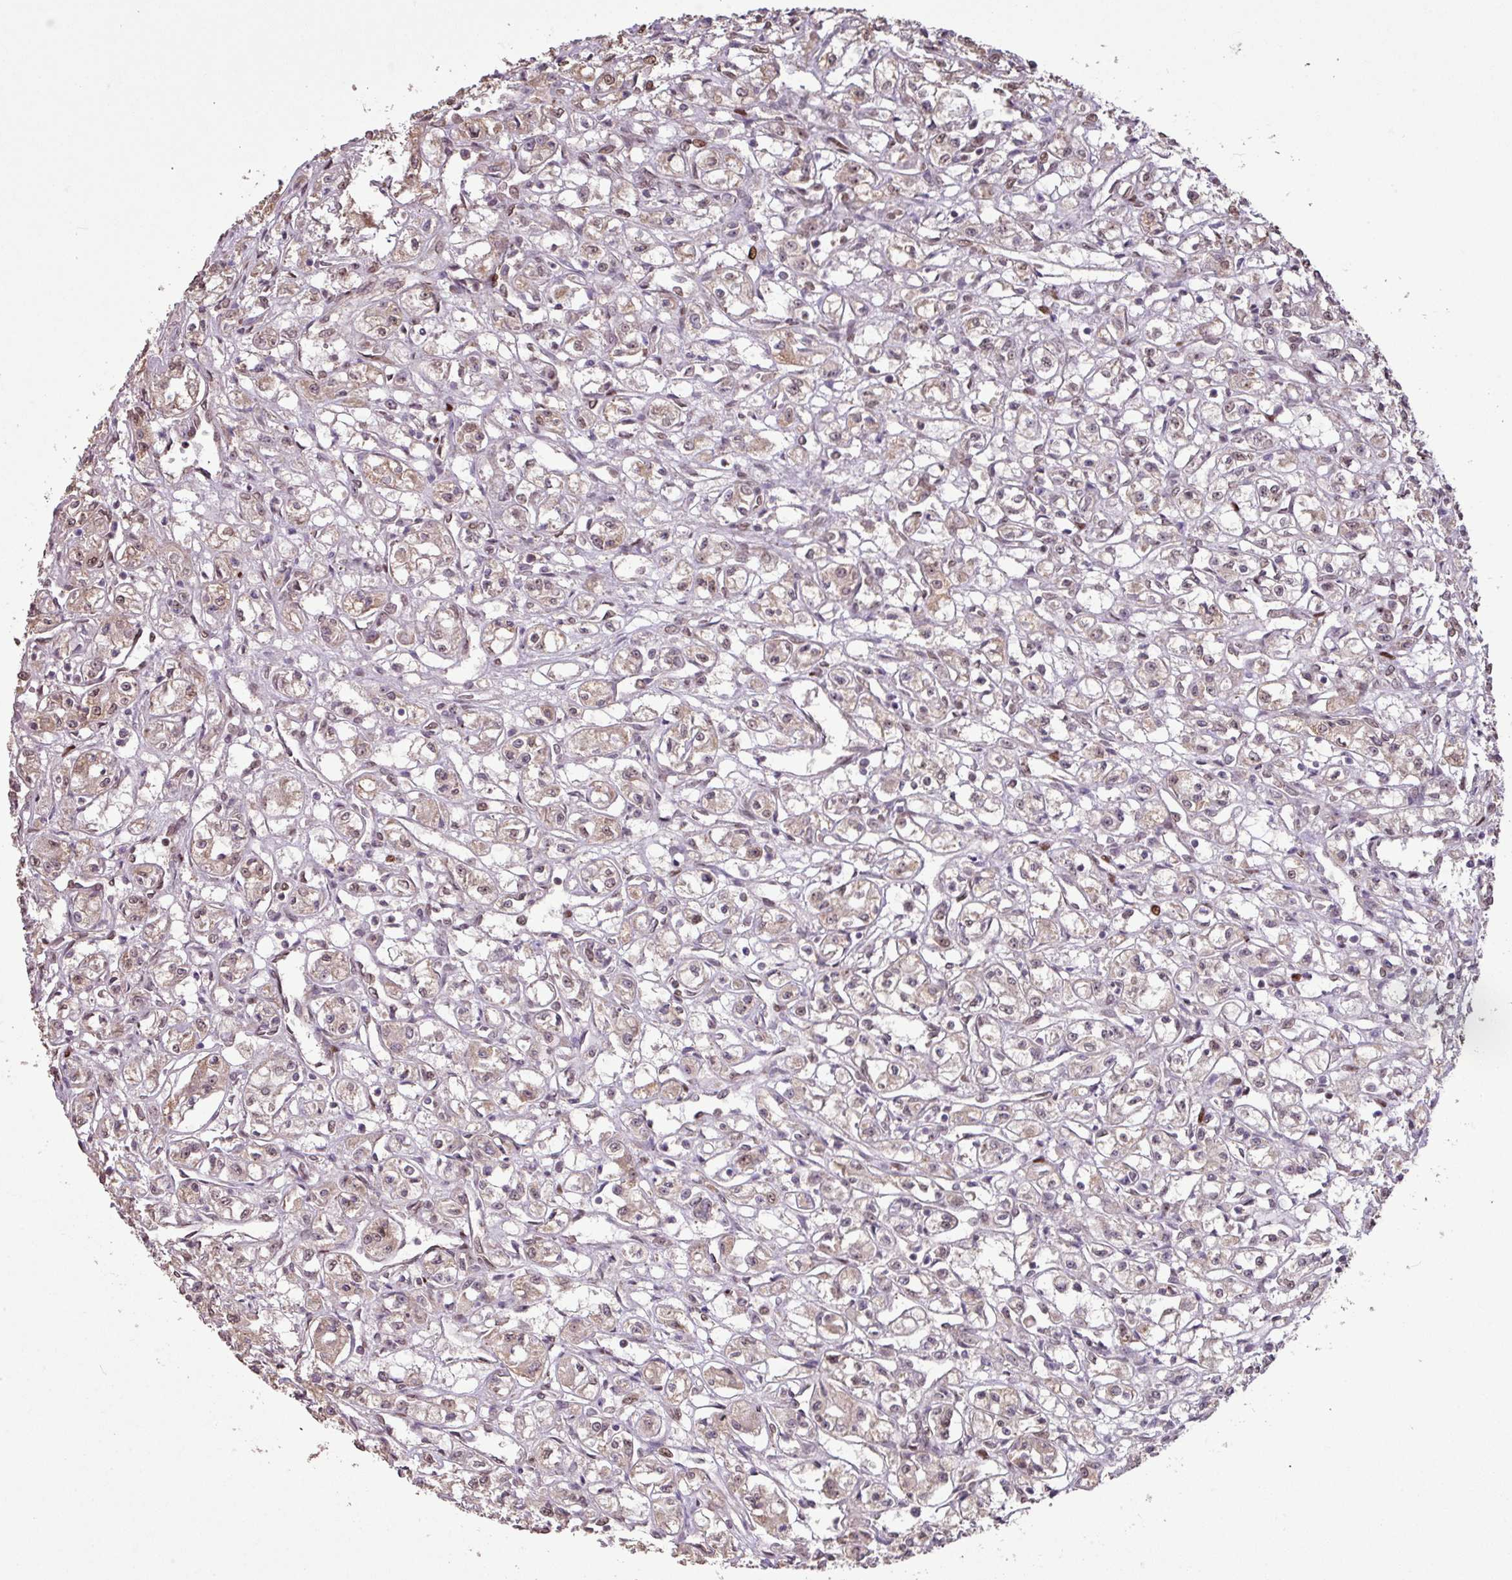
{"staining": {"intensity": "weak", "quantity": "25%-75%", "location": "cytoplasmic/membranous,nuclear"}, "tissue": "renal cancer", "cell_type": "Tumor cells", "image_type": "cancer", "snomed": [{"axis": "morphology", "description": "Adenocarcinoma, NOS"}, {"axis": "topography", "description": "Kidney"}], "caption": "Brown immunohistochemical staining in human renal adenocarcinoma shows weak cytoplasmic/membranous and nuclear staining in about 25%-75% of tumor cells.", "gene": "ZNF709", "patient": {"sex": "male", "age": 56}}